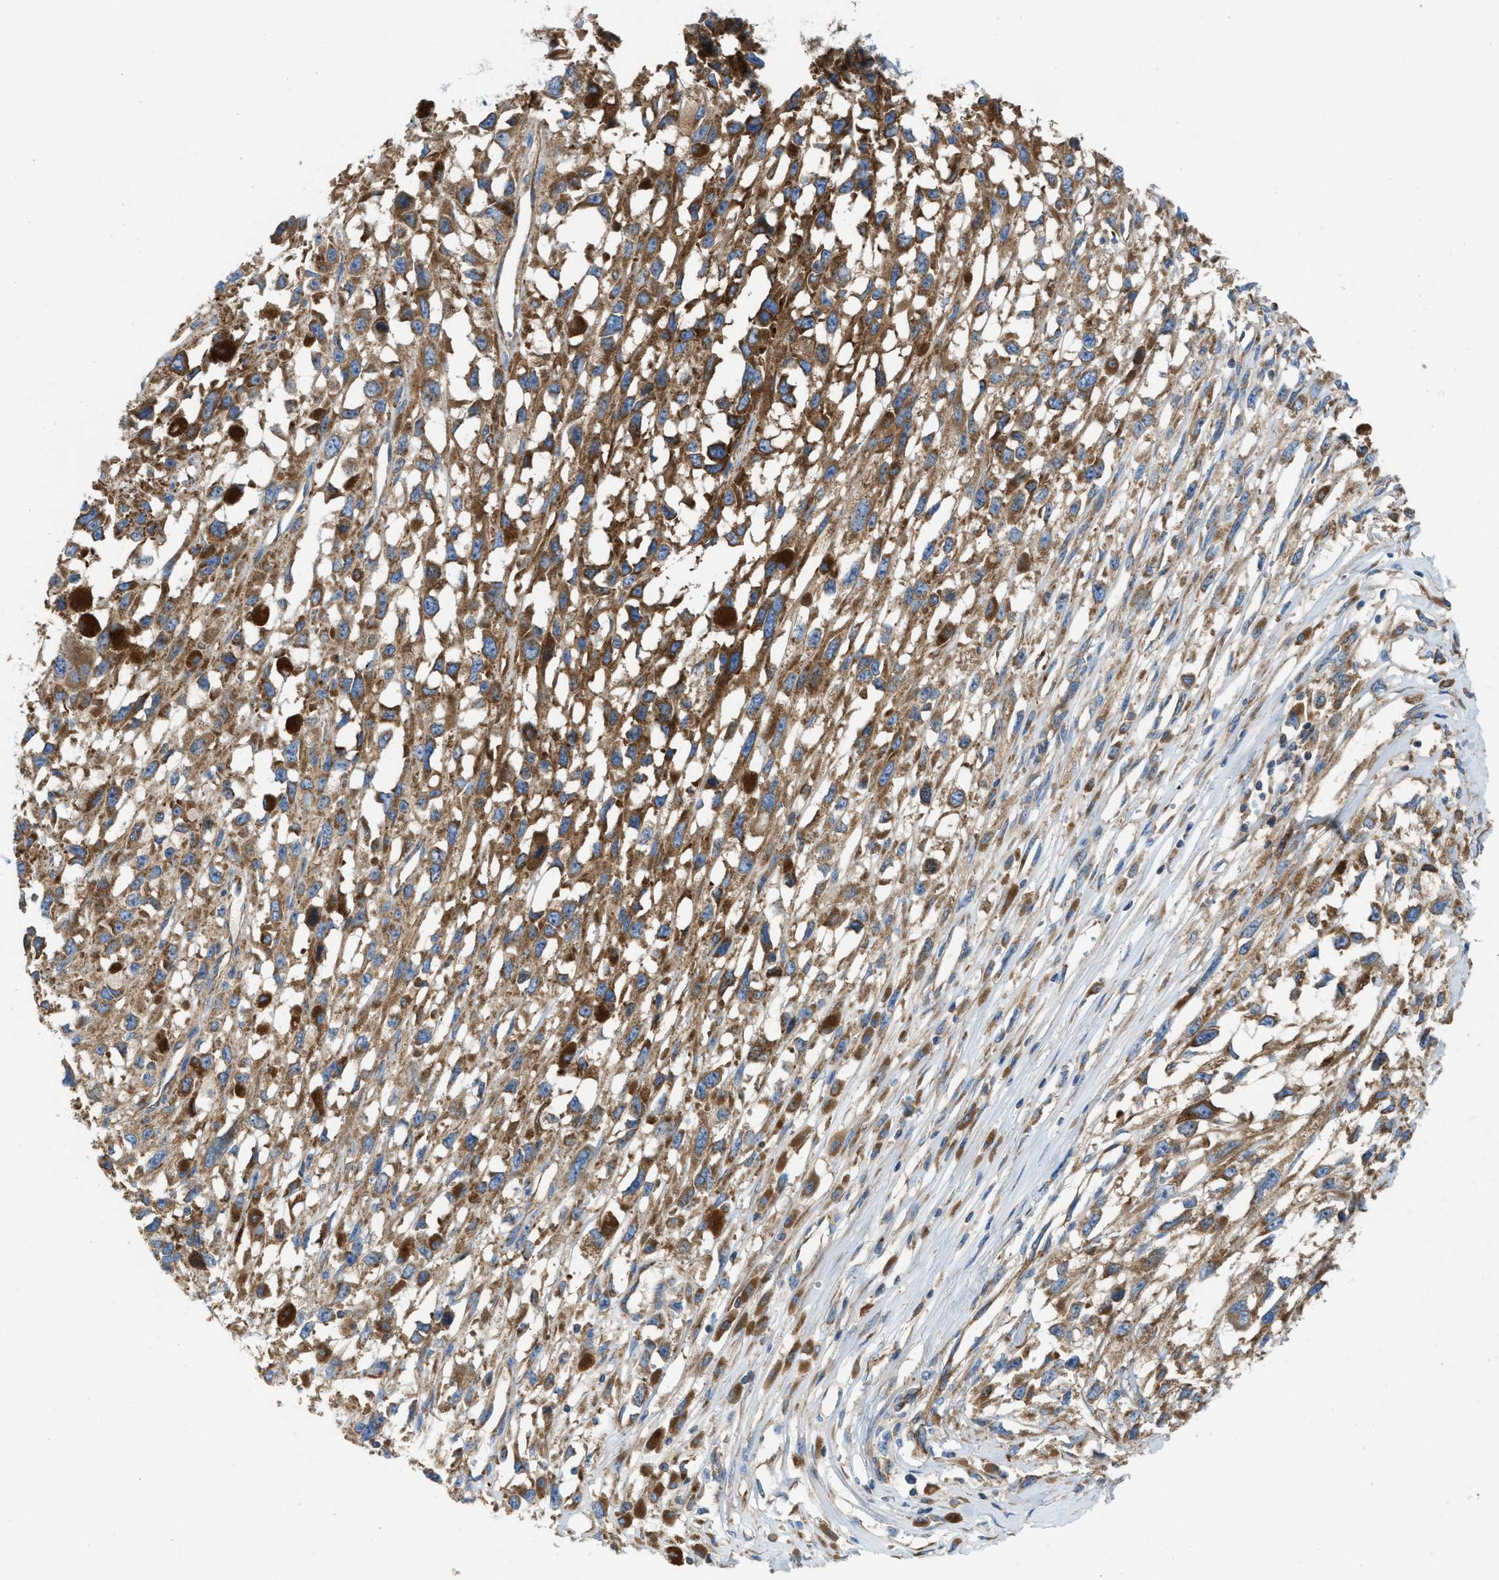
{"staining": {"intensity": "moderate", "quantity": ">75%", "location": "cytoplasmic/membranous"}, "tissue": "melanoma", "cell_type": "Tumor cells", "image_type": "cancer", "snomed": [{"axis": "morphology", "description": "Malignant melanoma, Metastatic site"}, {"axis": "topography", "description": "Lymph node"}], "caption": "Immunohistochemical staining of melanoma demonstrates moderate cytoplasmic/membranous protein expression in about >75% of tumor cells.", "gene": "TBC1D15", "patient": {"sex": "male", "age": 59}}